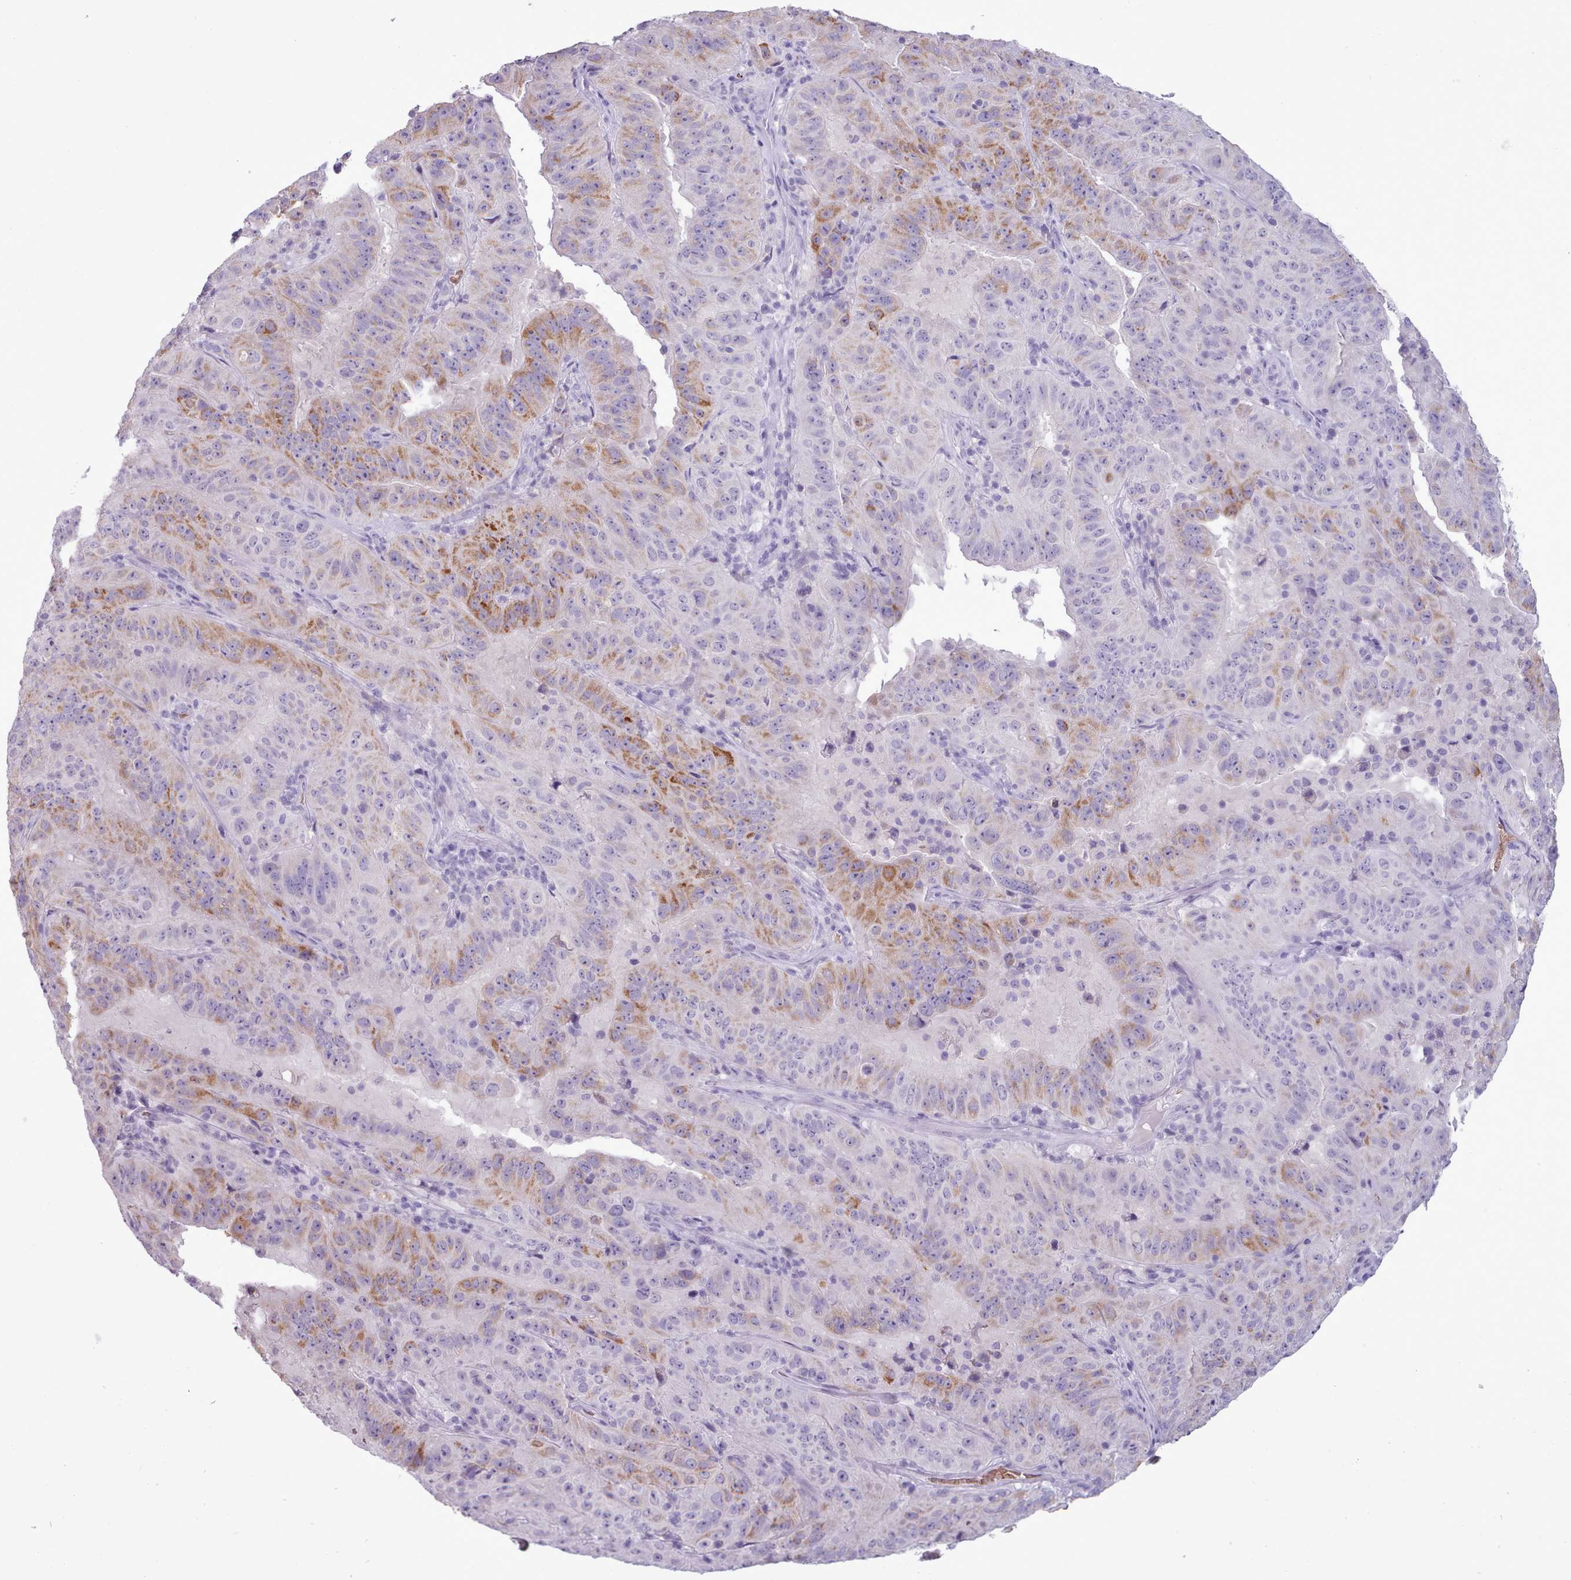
{"staining": {"intensity": "moderate", "quantity": "<25%", "location": "cytoplasmic/membranous"}, "tissue": "pancreatic cancer", "cell_type": "Tumor cells", "image_type": "cancer", "snomed": [{"axis": "morphology", "description": "Adenocarcinoma, NOS"}, {"axis": "topography", "description": "Pancreas"}], "caption": "This micrograph reveals pancreatic cancer (adenocarcinoma) stained with immunohistochemistry to label a protein in brown. The cytoplasmic/membranous of tumor cells show moderate positivity for the protein. Nuclei are counter-stained blue.", "gene": "AK4", "patient": {"sex": "male", "age": 63}}